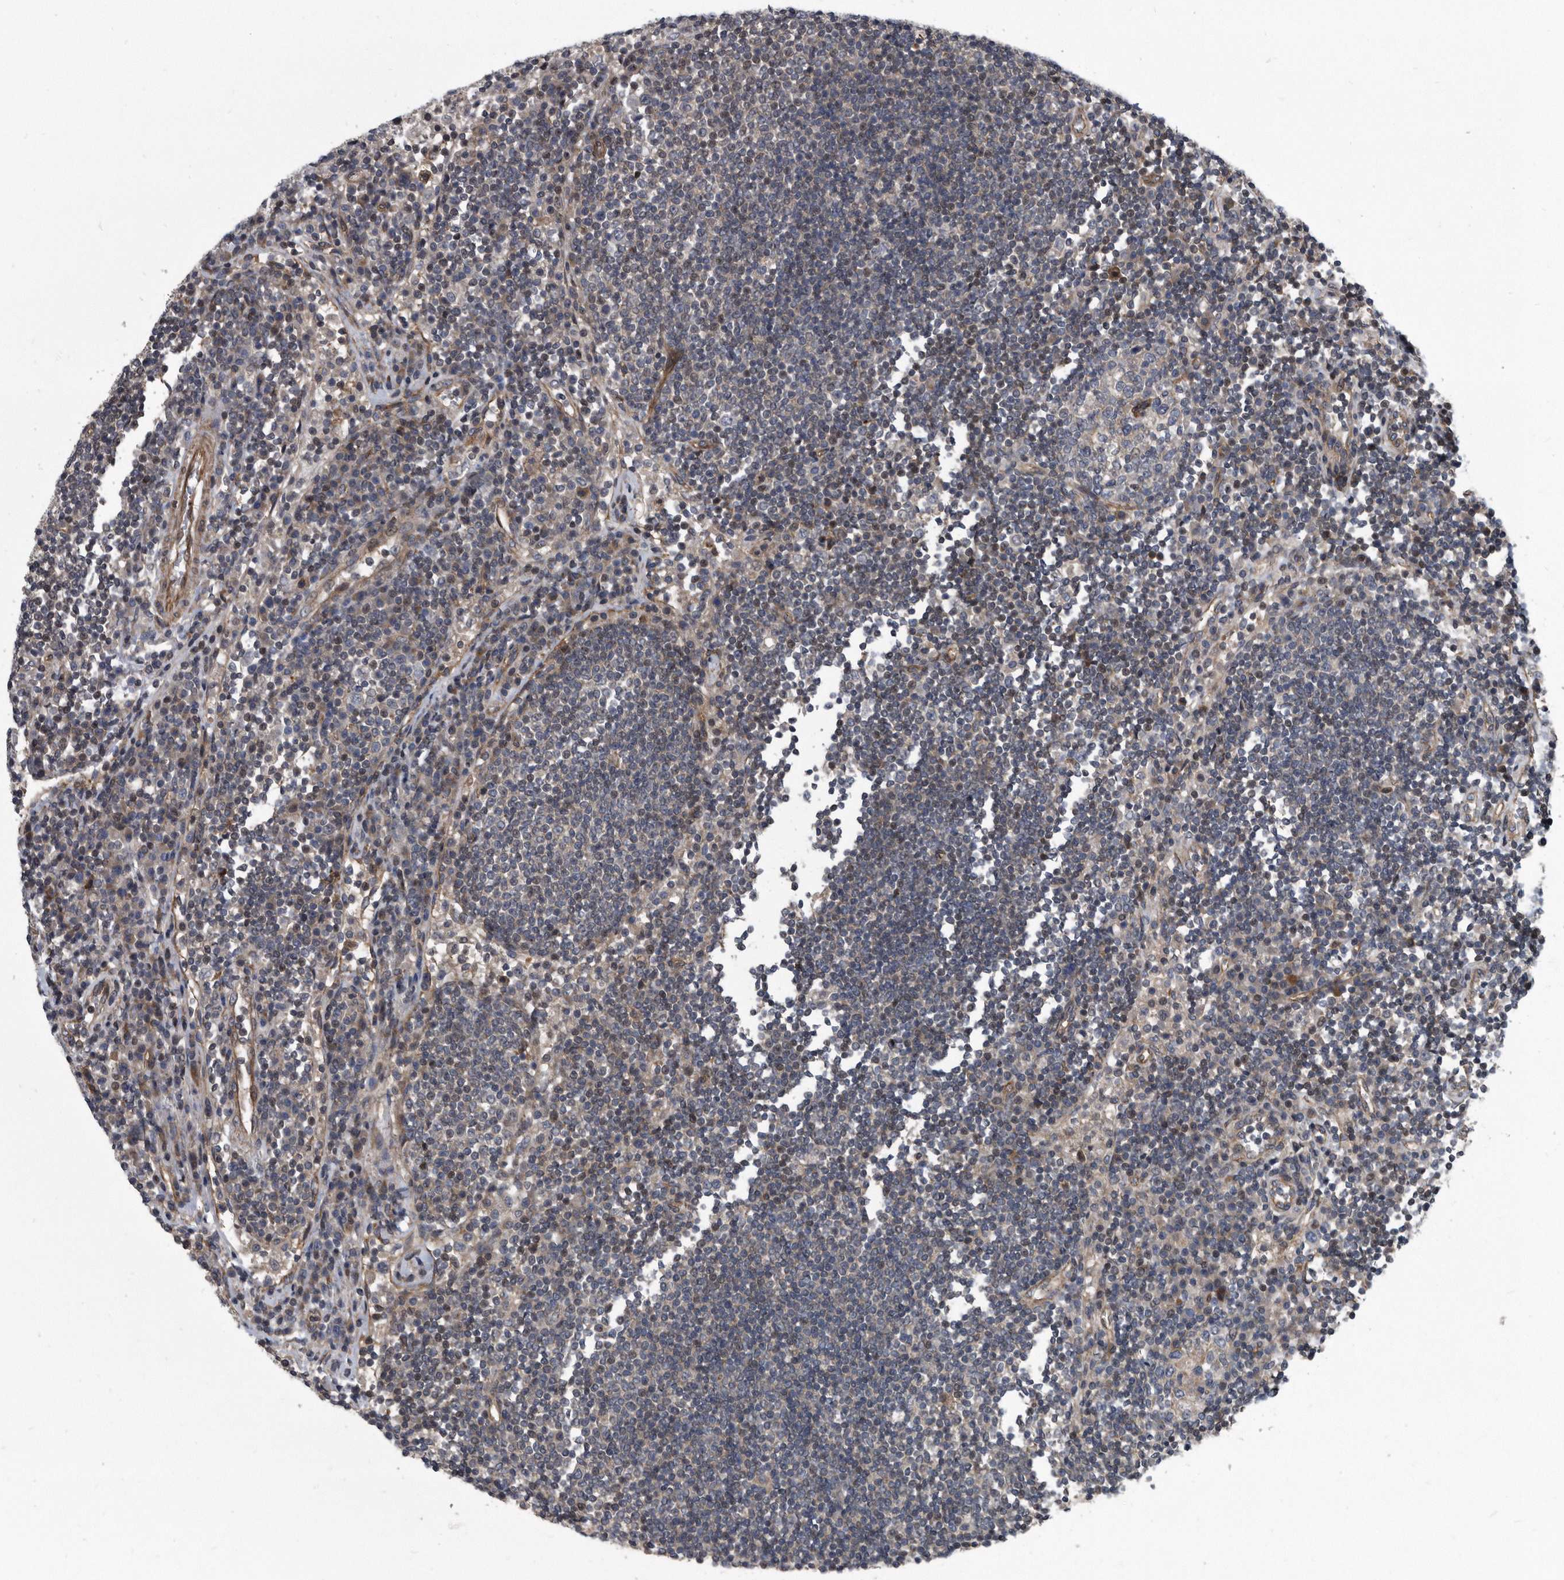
{"staining": {"intensity": "negative", "quantity": "none", "location": "none"}, "tissue": "lymph node", "cell_type": "Germinal center cells", "image_type": "normal", "snomed": [{"axis": "morphology", "description": "Normal tissue, NOS"}, {"axis": "topography", "description": "Lymph node"}], "caption": "Immunohistochemistry (IHC) image of normal lymph node stained for a protein (brown), which shows no expression in germinal center cells.", "gene": "ARMCX1", "patient": {"sex": "female", "age": 53}}